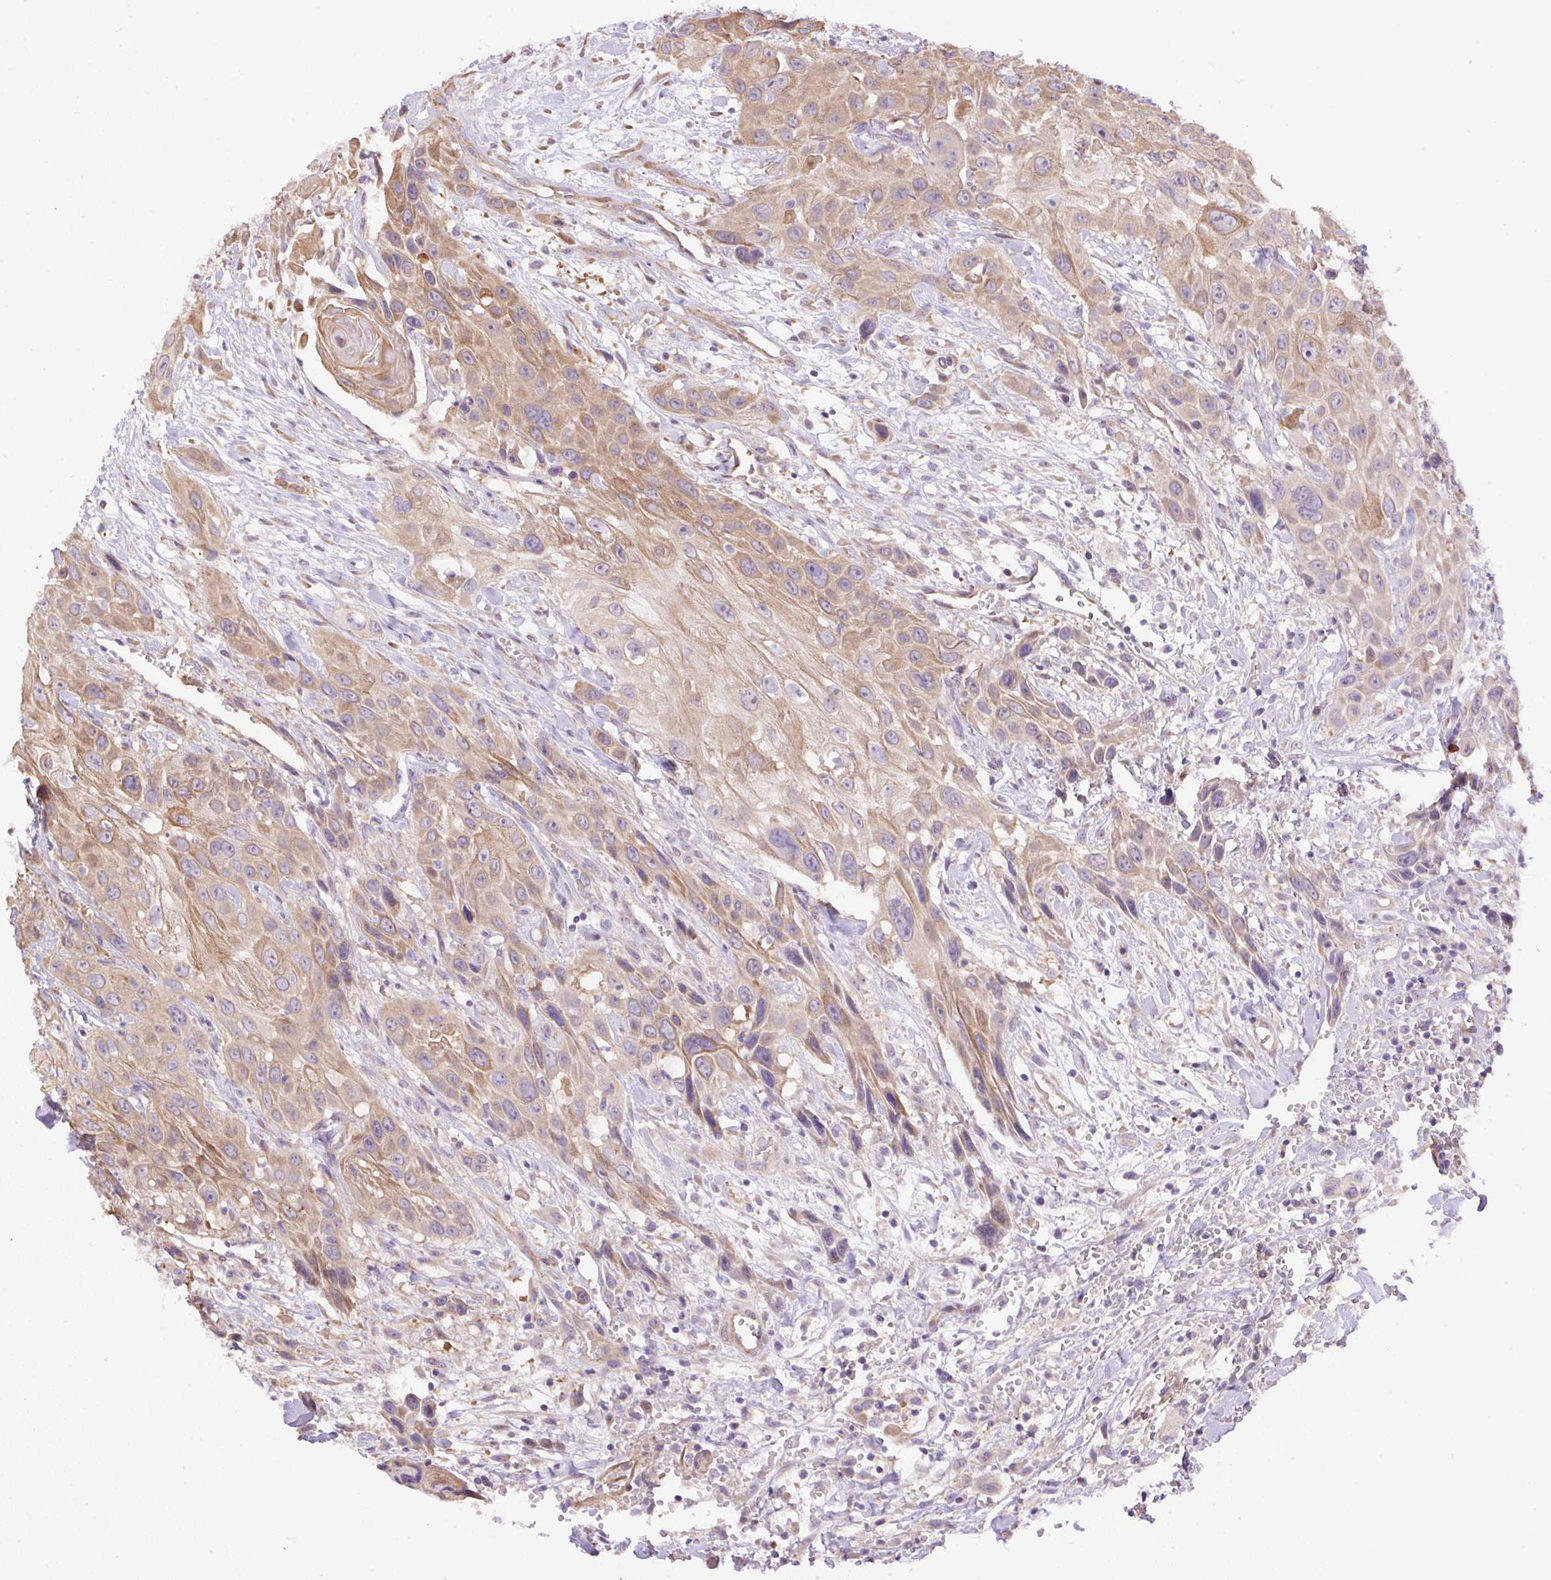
{"staining": {"intensity": "moderate", "quantity": "25%-75%", "location": "cytoplasmic/membranous"}, "tissue": "head and neck cancer", "cell_type": "Tumor cells", "image_type": "cancer", "snomed": [{"axis": "morphology", "description": "Squamous cell carcinoma, NOS"}, {"axis": "topography", "description": "Head-Neck"}], "caption": "Tumor cells show medium levels of moderate cytoplasmic/membranous staining in approximately 25%-75% of cells in head and neck squamous cell carcinoma.", "gene": "PPME1", "patient": {"sex": "male", "age": 81}}